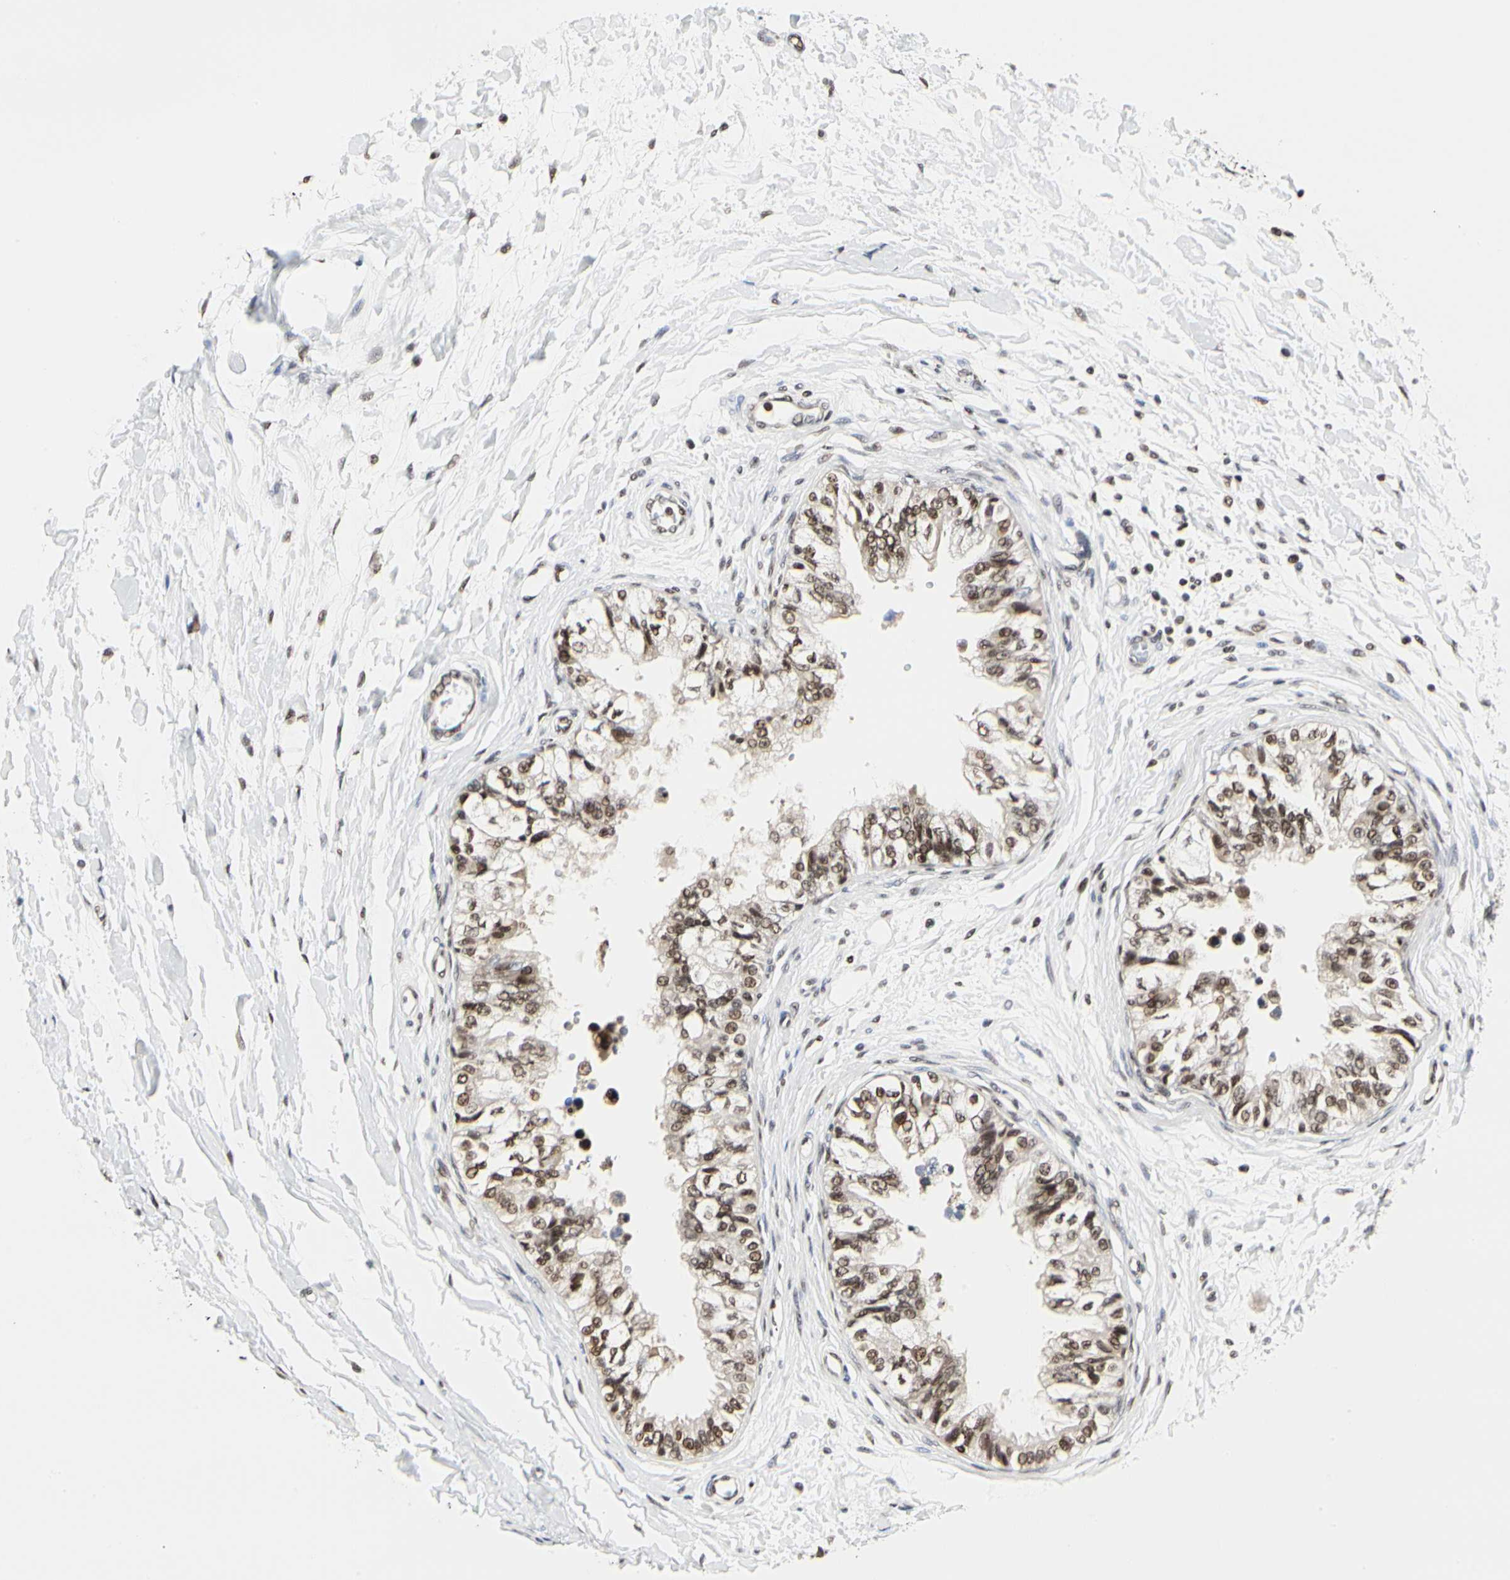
{"staining": {"intensity": "strong", "quantity": ">75%", "location": "nuclear"}, "tissue": "epididymis", "cell_type": "Glandular cells", "image_type": "normal", "snomed": [{"axis": "morphology", "description": "Normal tissue, NOS"}, {"axis": "morphology", "description": "Adenocarcinoma, metastatic, NOS"}, {"axis": "topography", "description": "Testis"}, {"axis": "topography", "description": "Epididymis"}], "caption": "Immunohistochemistry photomicrograph of normal epididymis: human epididymis stained using IHC displays high levels of strong protein expression localized specifically in the nuclear of glandular cells, appearing as a nuclear brown color.", "gene": "PRMT3", "patient": {"sex": "male", "age": 26}}